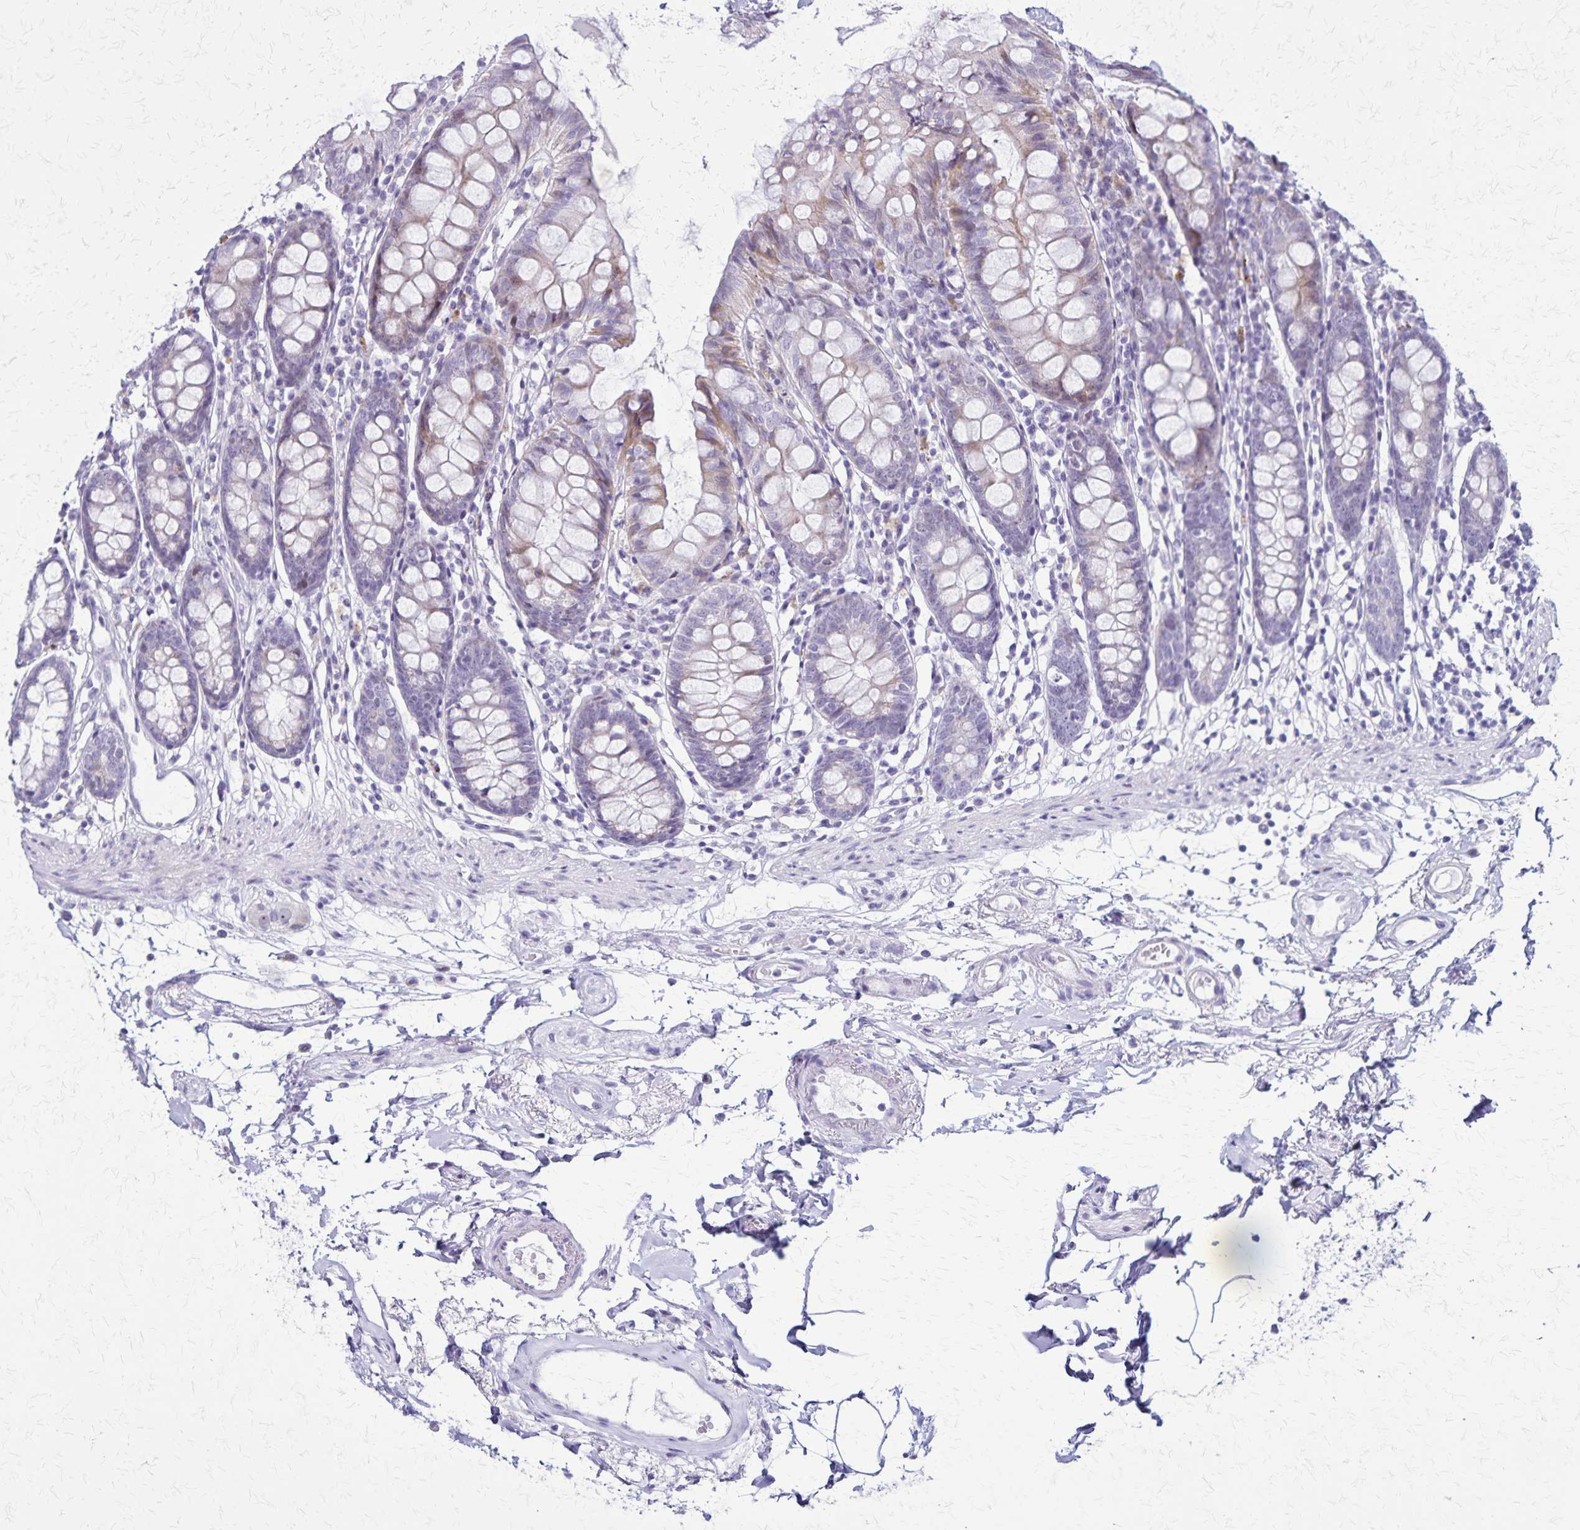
{"staining": {"intensity": "negative", "quantity": "none", "location": "none"}, "tissue": "colon", "cell_type": "Endothelial cells", "image_type": "normal", "snomed": [{"axis": "morphology", "description": "Normal tissue, NOS"}, {"axis": "topography", "description": "Colon"}], "caption": "Immunohistochemistry image of normal colon: human colon stained with DAB reveals no significant protein expression in endothelial cells.", "gene": "OR51B5", "patient": {"sex": "female", "age": 84}}